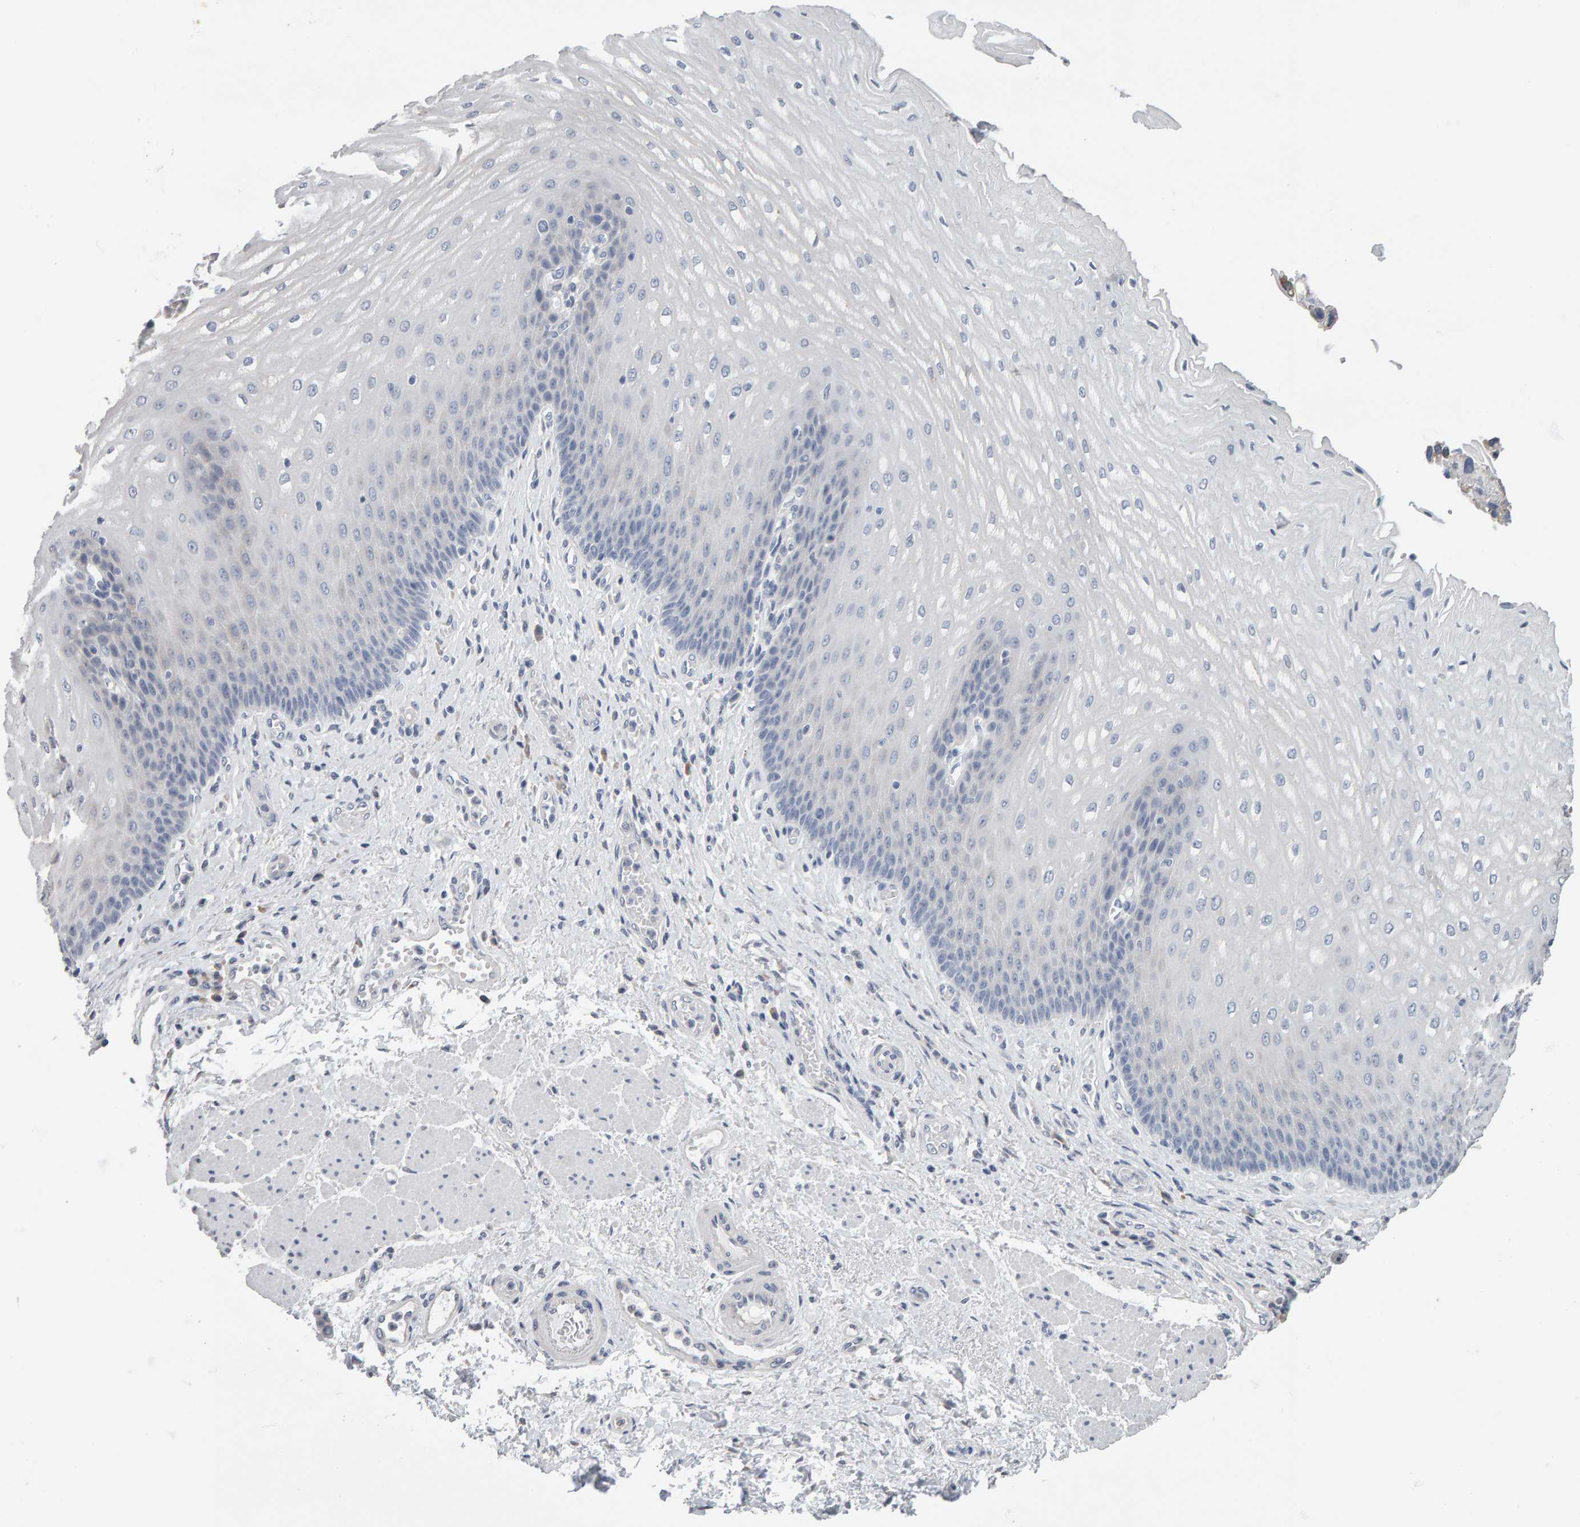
{"staining": {"intensity": "negative", "quantity": "none", "location": "none"}, "tissue": "esophagus", "cell_type": "Squamous epithelial cells", "image_type": "normal", "snomed": [{"axis": "morphology", "description": "Normal tissue, NOS"}, {"axis": "topography", "description": "Esophagus"}], "caption": "DAB (3,3'-diaminobenzidine) immunohistochemical staining of unremarkable human esophagus reveals no significant expression in squamous epithelial cells. The staining is performed using DAB brown chromogen with nuclei counter-stained in using hematoxylin.", "gene": "ADHFE1", "patient": {"sex": "male", "age": 54}}